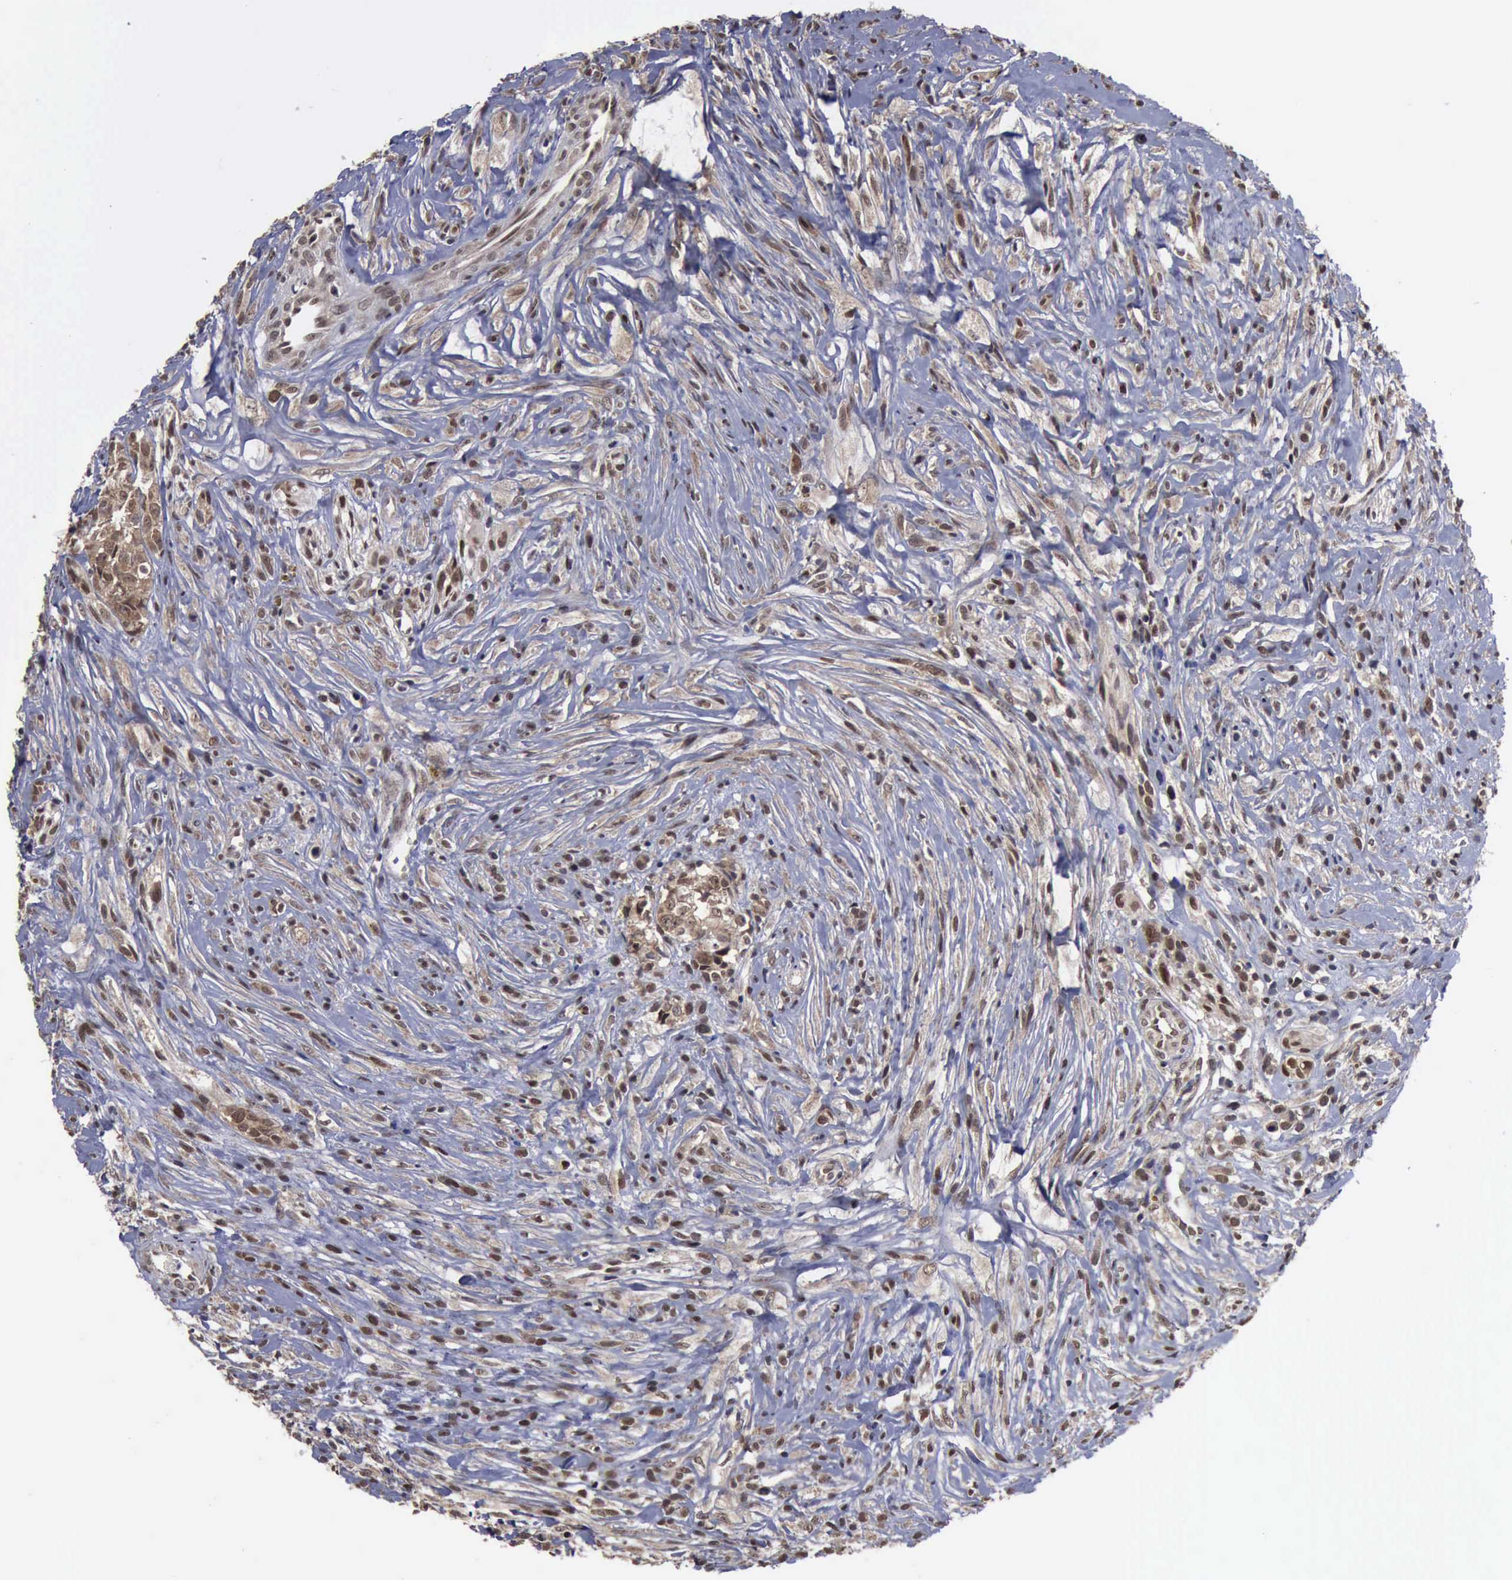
{"staining": {"intensity": "moderate", "quantity": ">75%", "location": "nuclear"}, "tissue": "glioma", "cell_type": "Tumor cells", "image_type": "cancer", "snomed": [{"axis": "morphology", "description": "Glioma, malignant, High grade"}, {"axis": "topography", "description": "Brain"}], "caption": "The histopathology image exhibits a brown stain indicating the presence of a protein in the nuclear of tumor cells in high-grade glioma (malignant). (Brightfield microscopy of DAB IHC at high magnification).", "gene": "RTCB", "patient": {"sex": "male", "age": 66}}